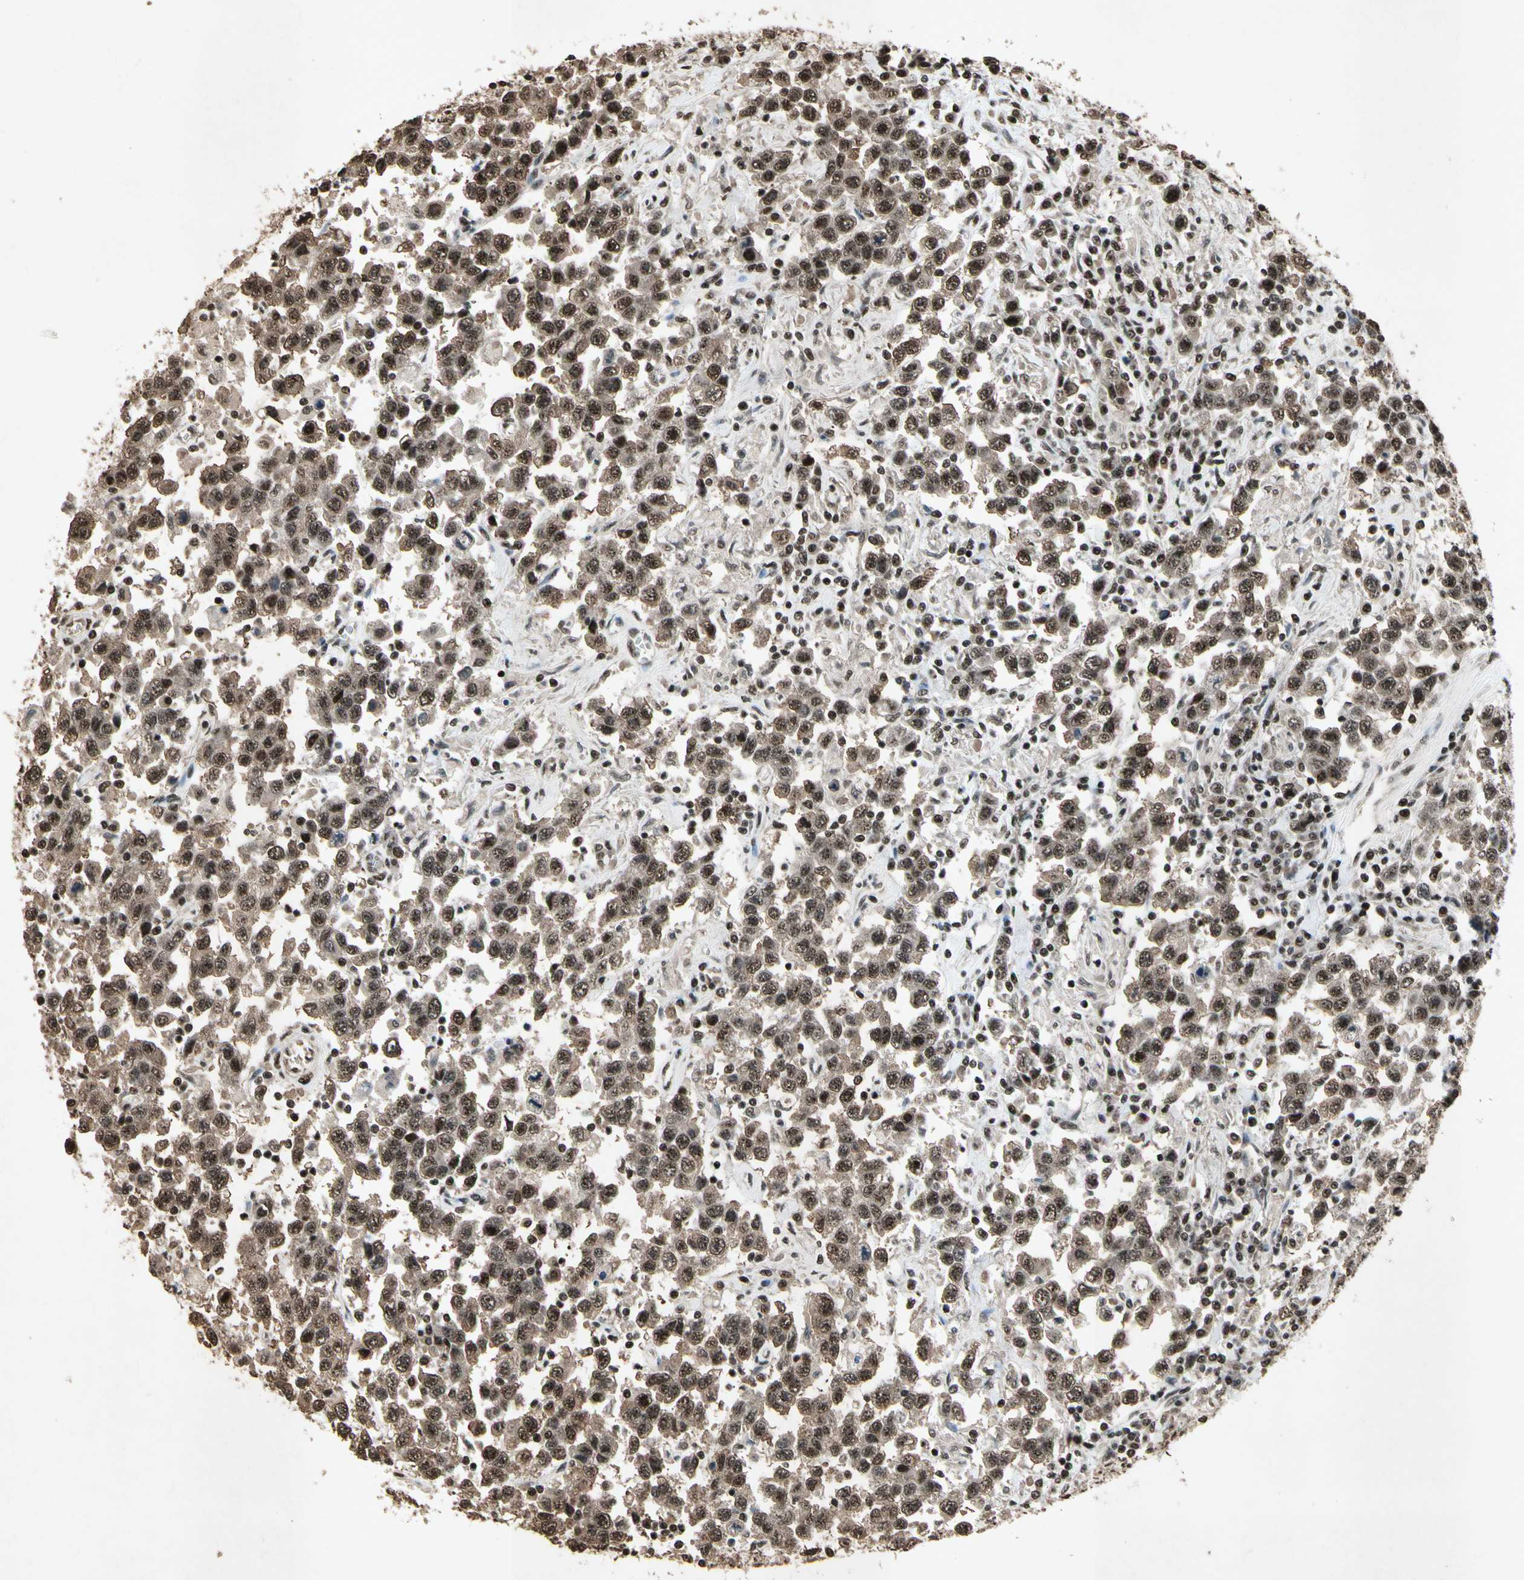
{"staining": {"intensity": "strong", "quantity": ">75%", "location": "cytoplasmic/membranous,nuclear"}, "tissue": "testis cancer", "cell_type": "Tumor cells", "image_type": "cancer", "snomed": [{"axis": "morphology", "description": "Seminoma, NOS"}, {"axis": "topography", "description": "Testis"}], "caption": "Testis cancer (seminoma) tissue reveals strong cytoplasmic/membranous and nuclear staining in approximately >75% of tumor cells, visualized by immunohistochemistry.", "gene": "TBX2", "patient": {"sex": "male", "age": 41}}